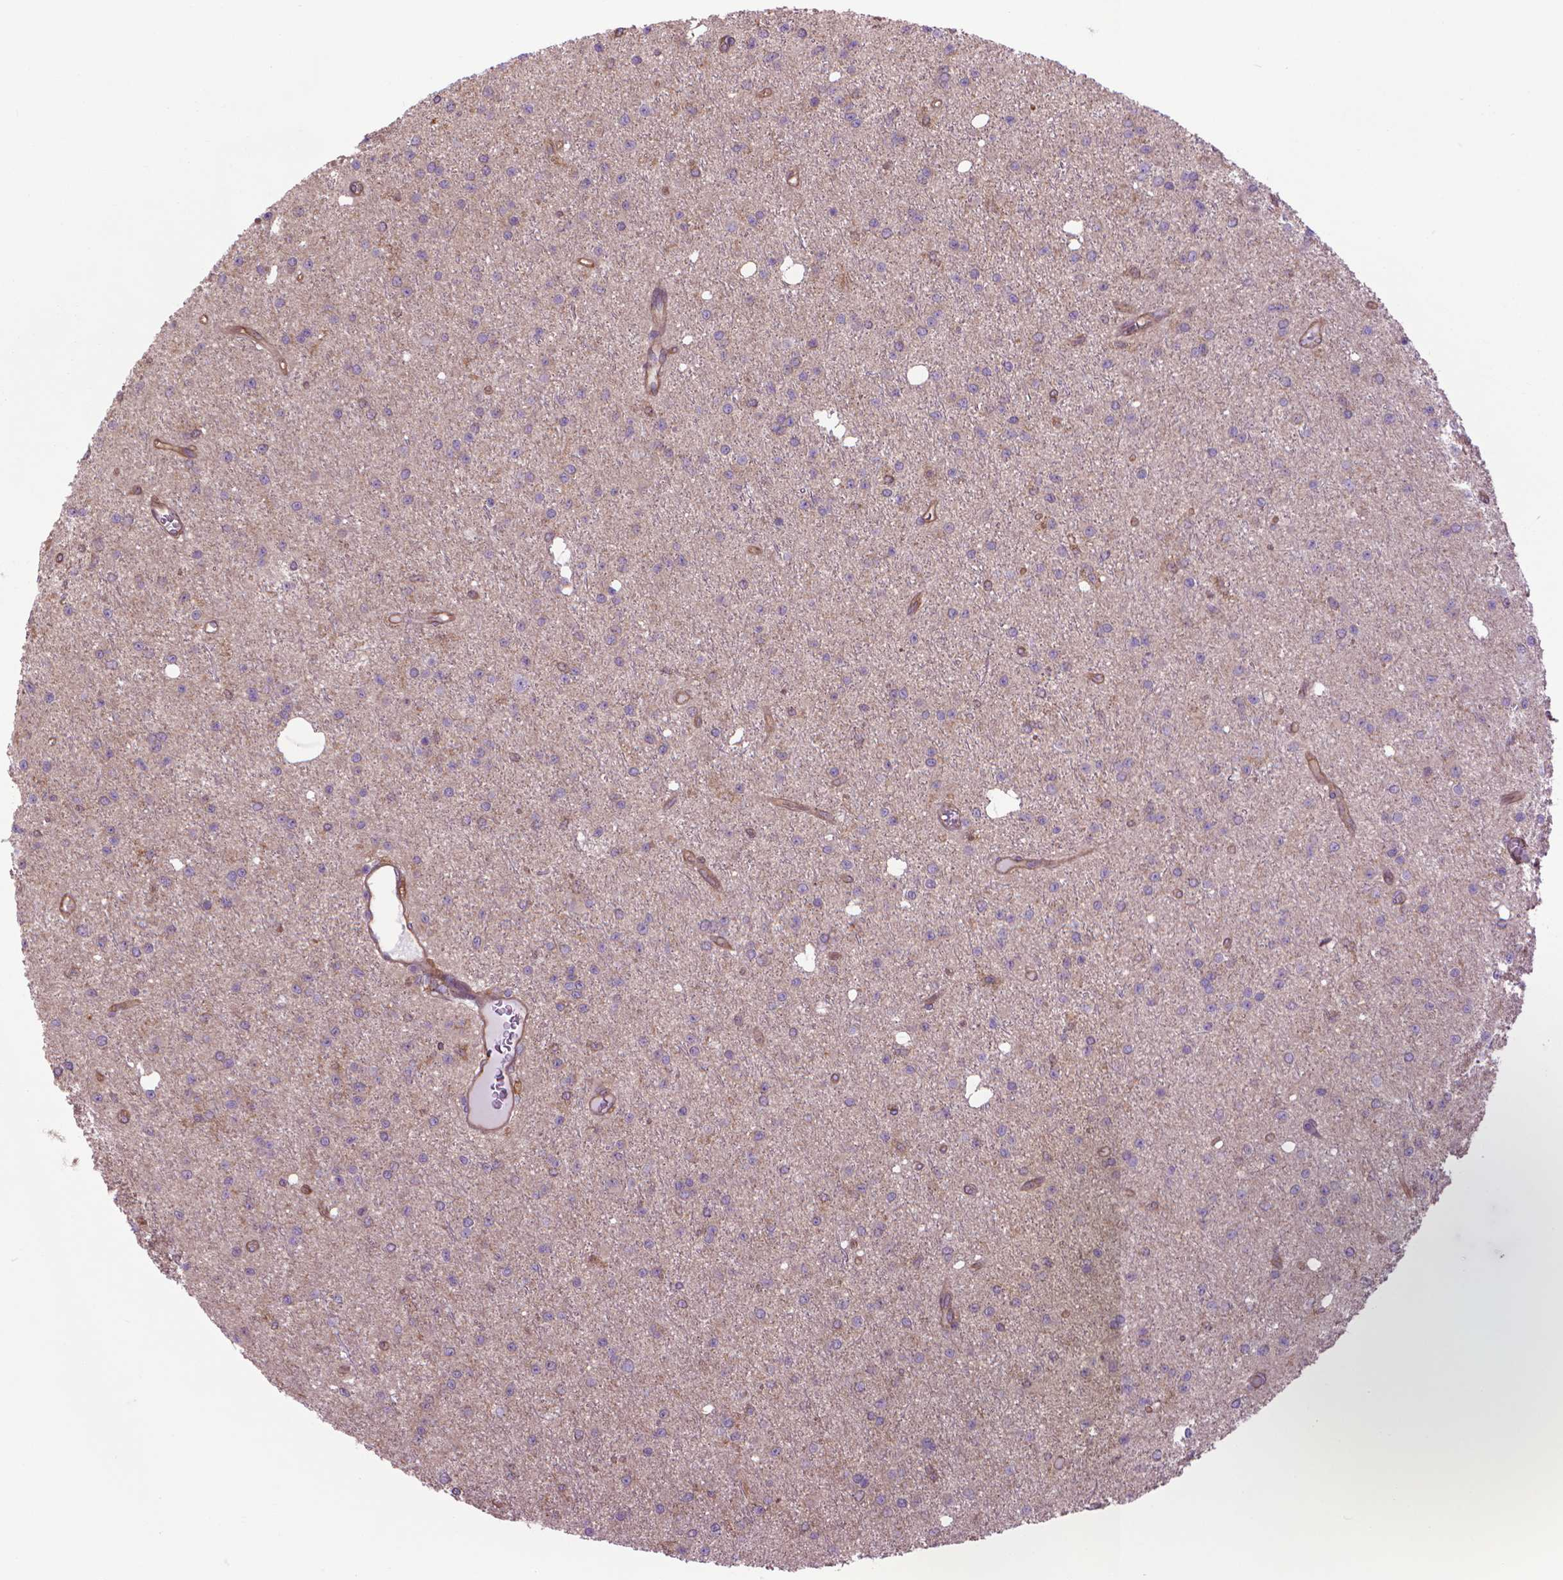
{"staining": {"intensity": "negative", "quantity": "none", "location": "none"}, "tissue": "glioma", "cell_type": "Tumor cells", "image_type": "cancer", "snomed": [{"axis": "morphology", "description": "Glioma, malignant, Low grade"}, {"axis": "topography", "description": "Brain"}], "caption": "Immunohistochemical staining of glioma shows no significant positivity in tumor cells.", "gene": "CORO1B", "patient": {"sex": "male", "age": 27}}